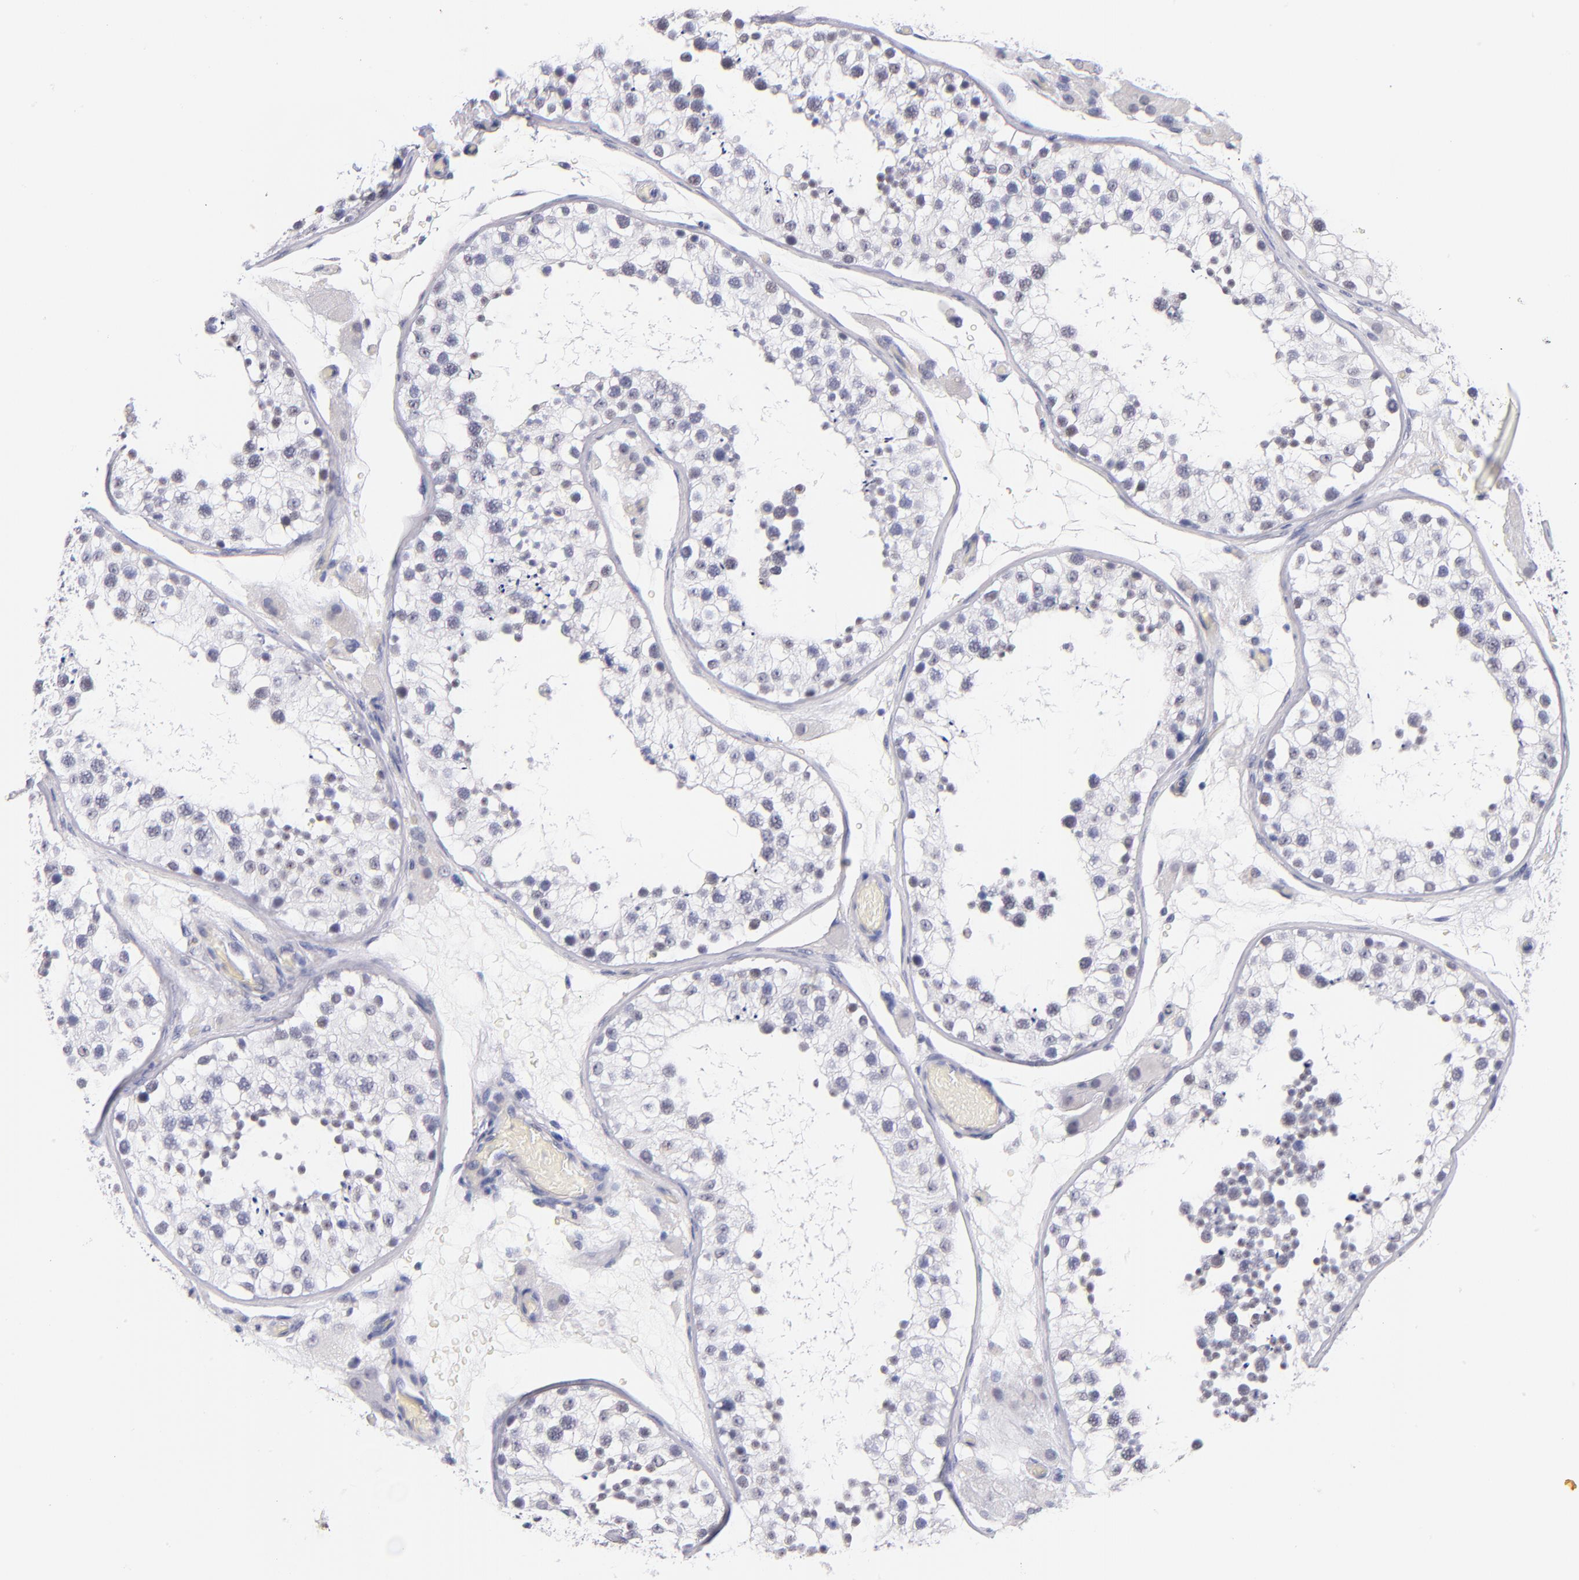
{"staining": {"intensity": "weak", "quantity": "<25%", "location": "nuclear"}, "tissue": "testis", "cell_type": "Cells in seminiferous ducts", "image_type": "normal", "snomed": [{"axis": "morphology", "description": "Normal tissue, NOS"}, {"axis": "topography", "description": "Testis"}], "caption": "Immunohistochemistry (IHC) of benign testis reveals no expression in cells in seminiferous ducts.", "gene": "SNRPB", "patient": {"sex": "male", "age": 26}}